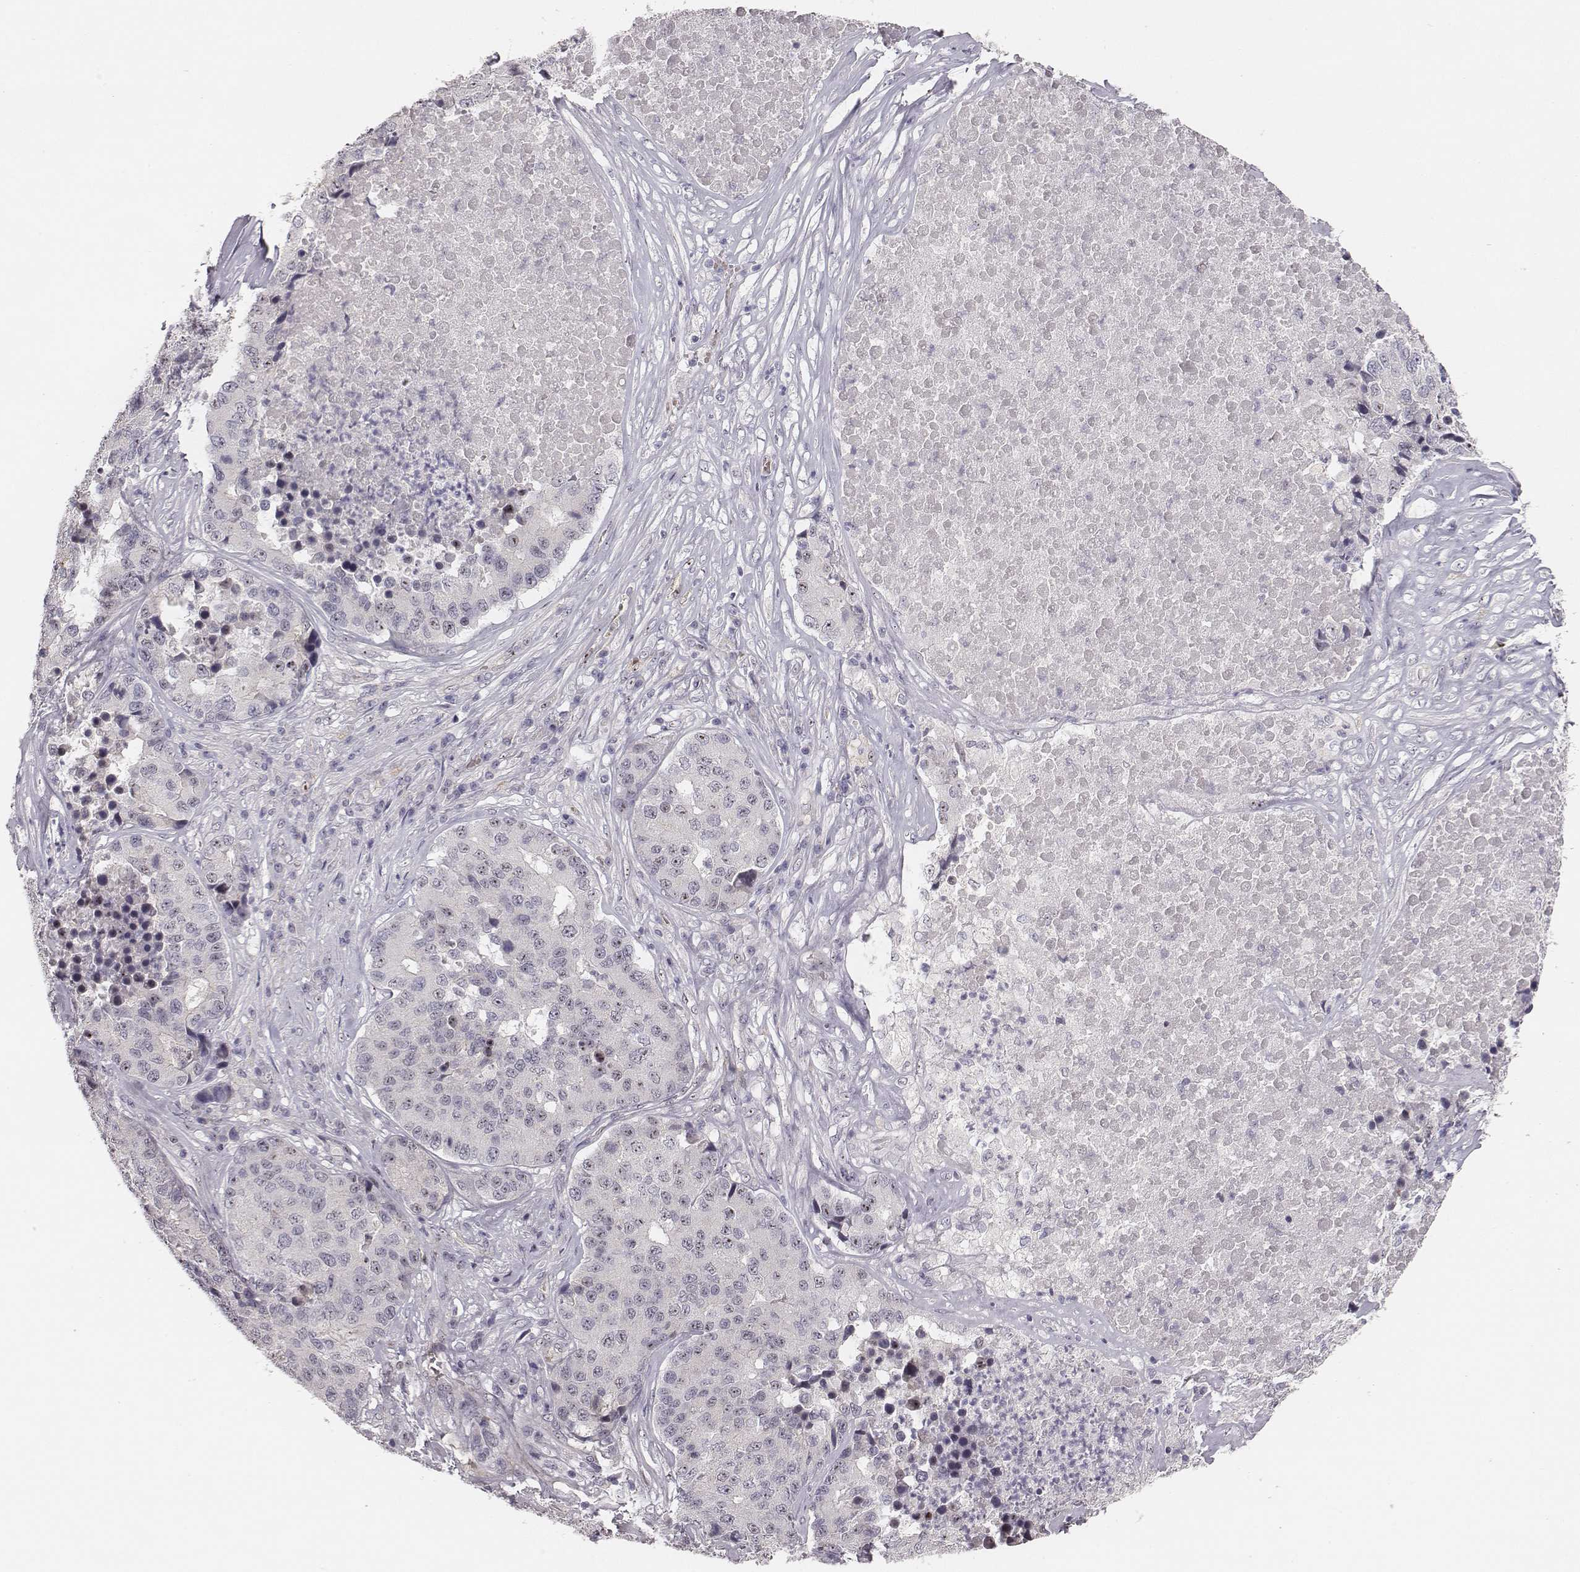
{"staining": {"intensity": "moderate", "quantity": "25%-75%", "location": "nuclear"}, "tissue": "stomach cancer", "cell_type": "Tumor cells", "image_type": "cancer", "snomed": [{"axis": "morphology", "description": "Adenocarcinoma, NOS"}, {"axis": "topography", "description": "Stomach"}], "caption": "Stomach cancer was stained to show a protein in brown. There is medium levels of moderate nuclear staining in about 25%-75% of tumor cells.", "gene": "NIFK", "patient": {"sex": "male", "age": 71}}